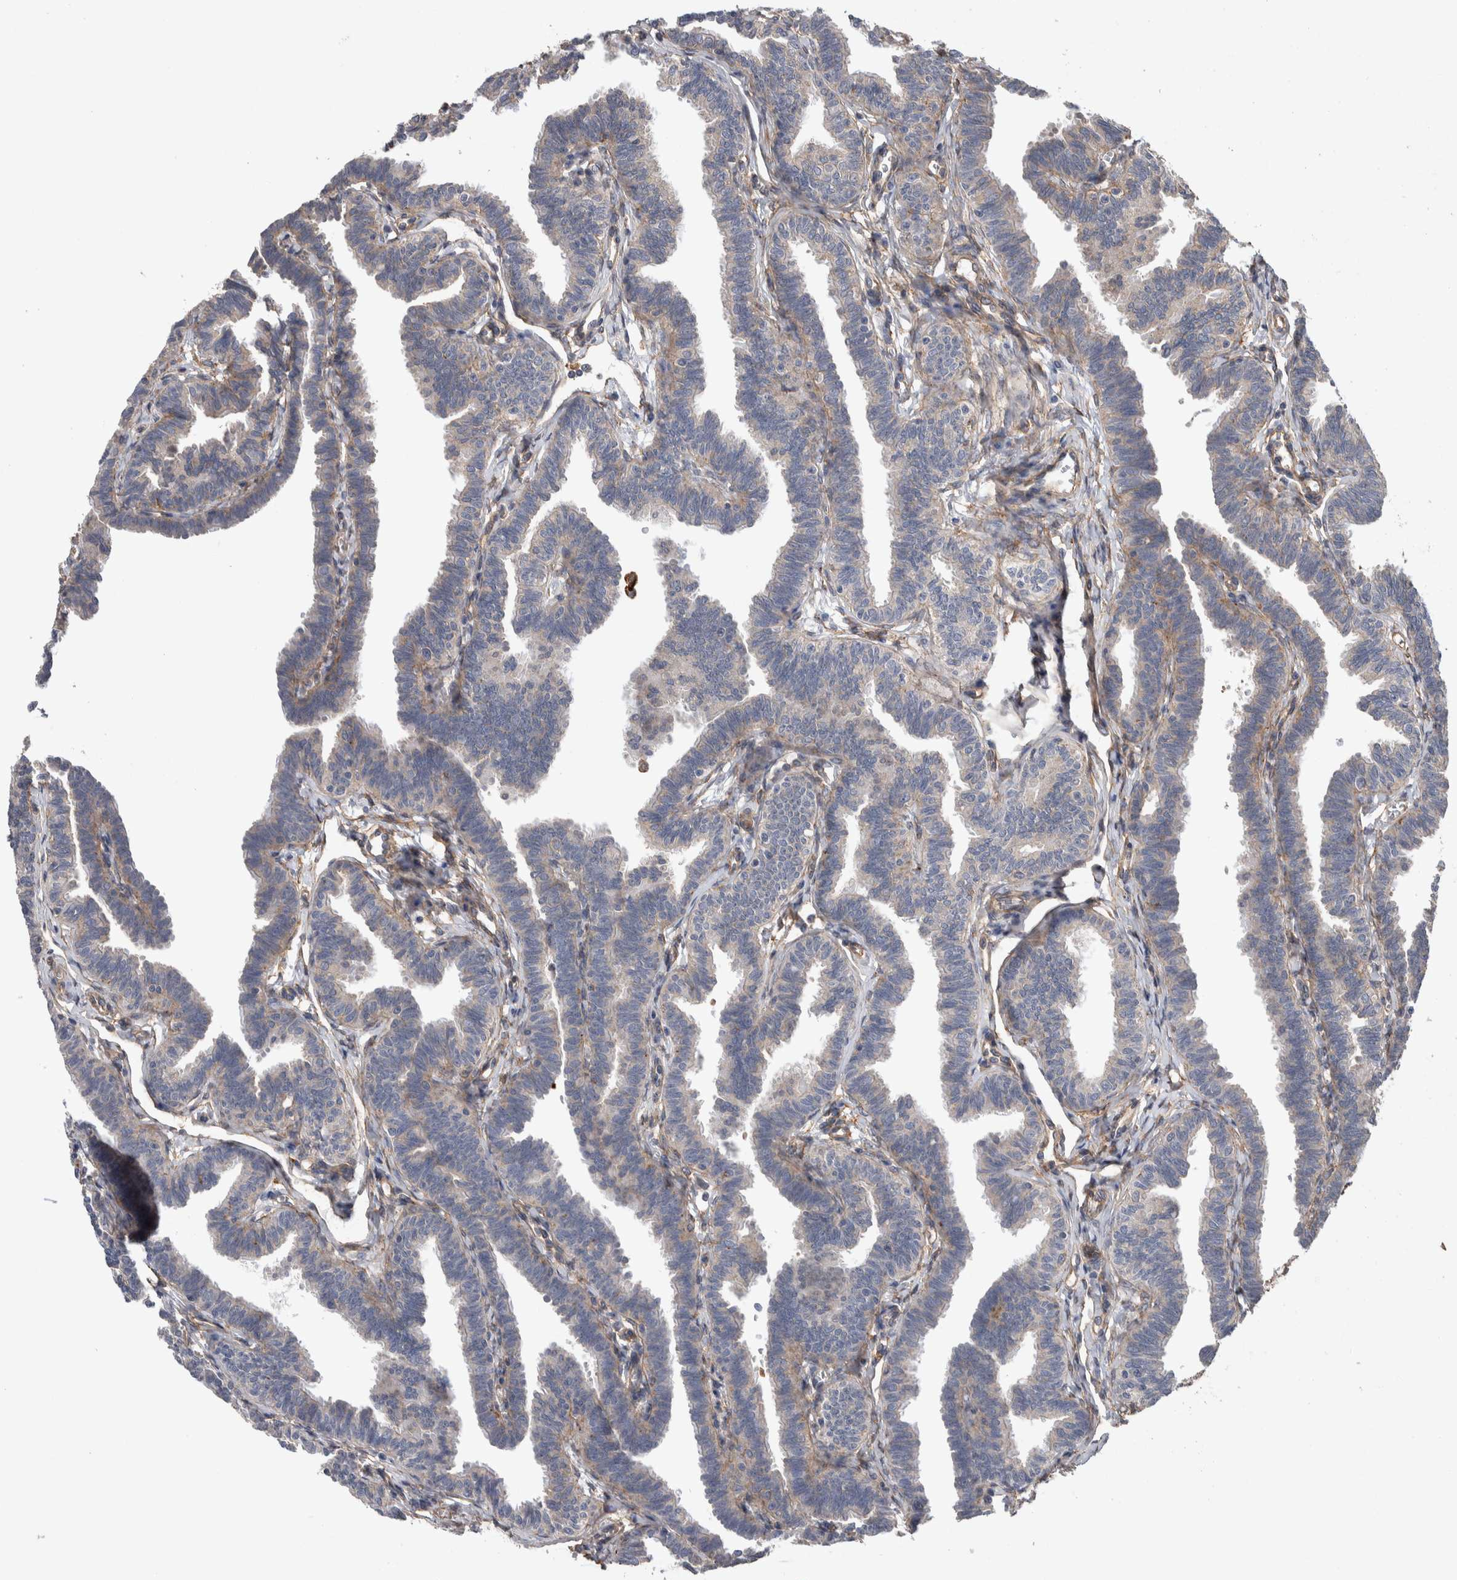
{"staining": {"intensity": "weak", "quantity": "<25%", "location": "cytoplasmic/membranous"}, "tissue": "fallopian tube", "cell_type": "Glandular cells", "image_type": "normal", "snomed": [{"axis": "morphology", "description": "Normal tissue, NOS"}, {"axis": "topography", "description": "Fallopian tube"}, {"axis": "topography", "description": "Ovary"}], "caption": "Immunohistochemistry photomicrograph of benign human fallopian tube stained for a protein (brown), which shows no positivity in glandular cells.", "gene": "GCNA", "patient": {"sex": "female", "age": 23}}